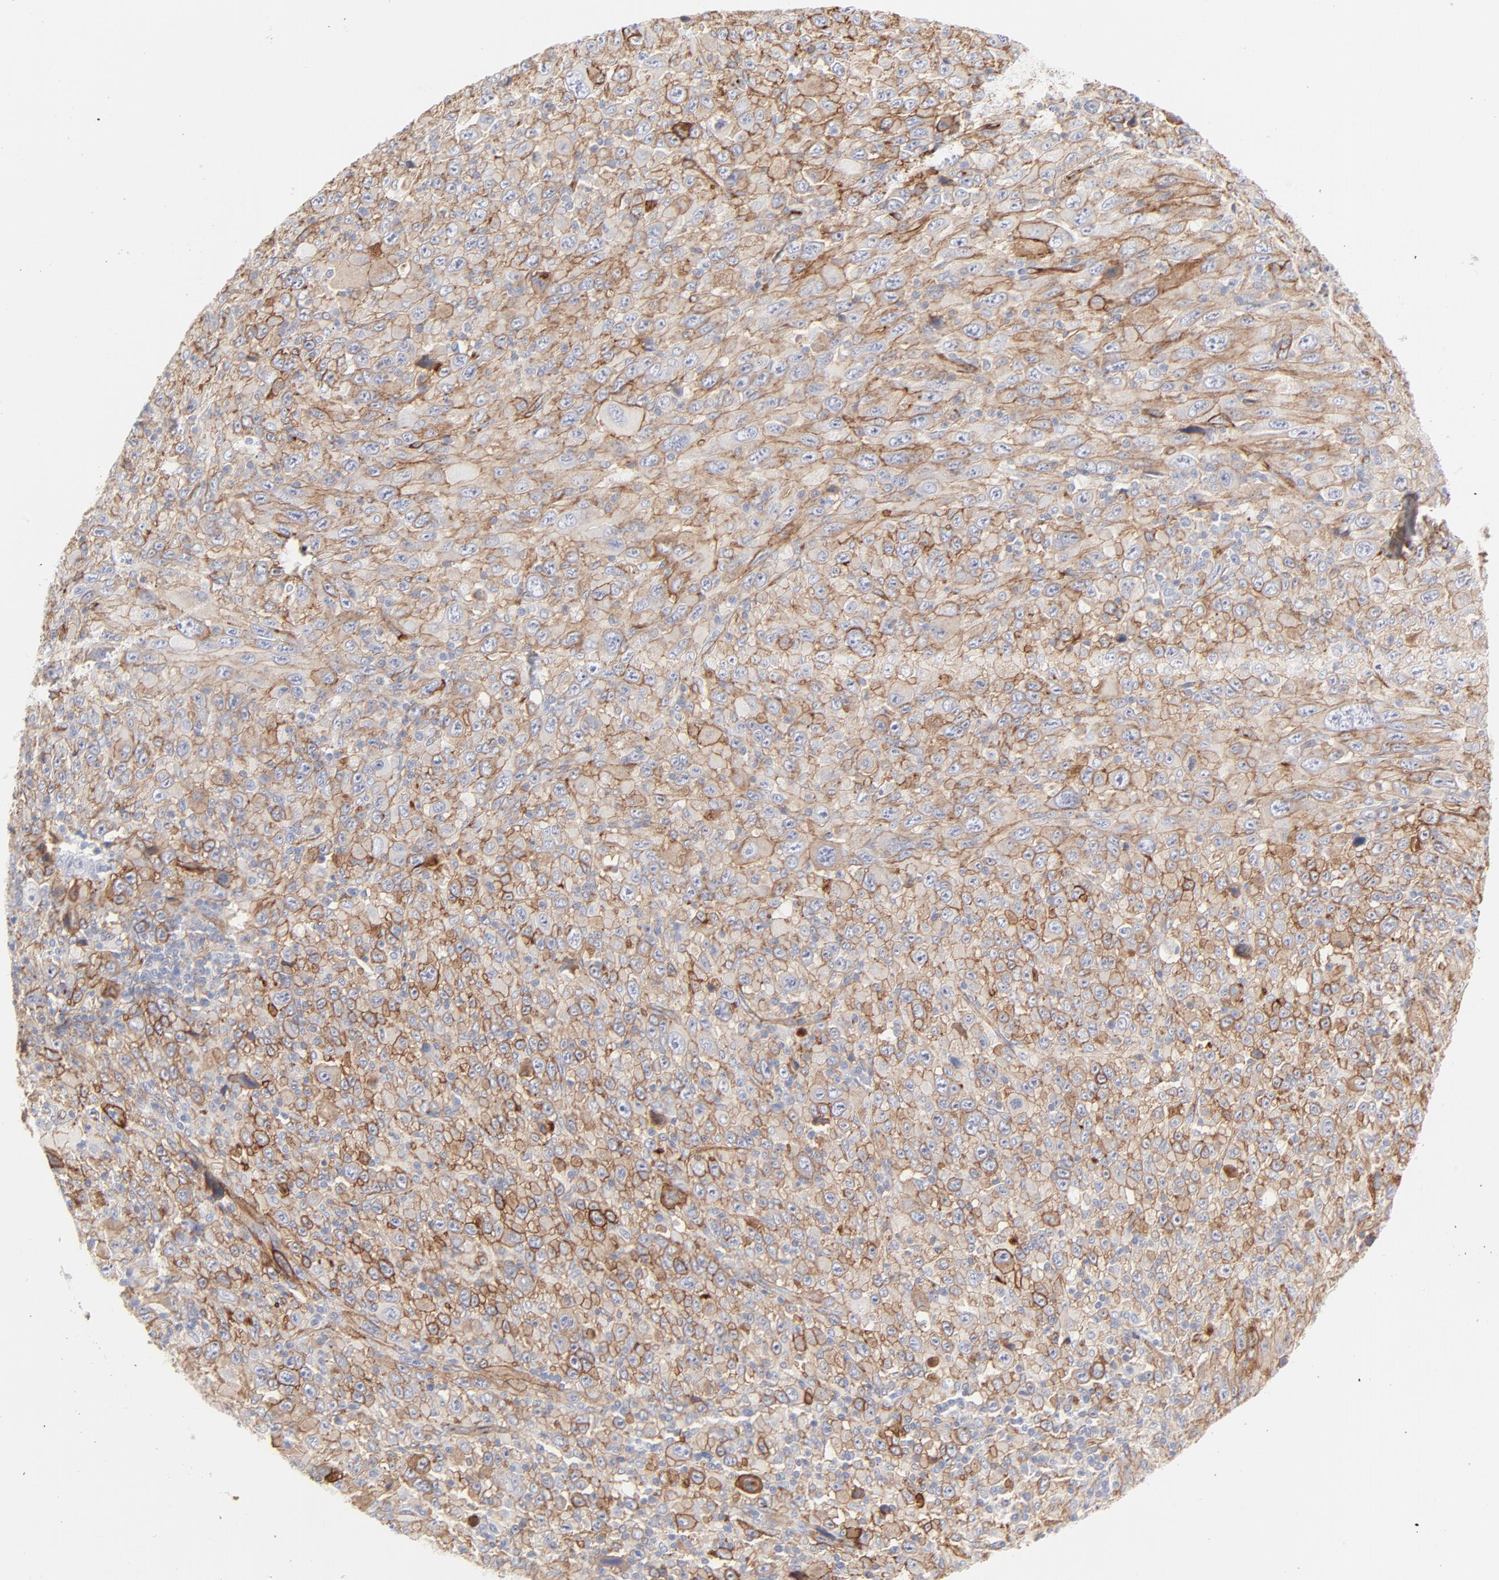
{"staining": {"intensity": "negative", "quantity": "none", "location": "none"}, "tissue": "melanoma", "cell_type": "Tumor cells", "image_type": "cancer", "snomed": [{"axis": "morphology", "description": "Malignant melanoma, Metastatic site"}, {"axis": "topography", "description": "Skin"}], "caption": "An IHC micrograph of malignant melanoma (metastatic site) is shown. There is no staining in tumor cells of malignant melanoma (metastatic site). (Stains: DAB immunohistochemistry (IHC) with hematoxylin counter stain, Microscopy: brightfield microscopy at high magnification).", "gene": "ITGA5", "patient": {"sex": "female", "age": 56}}